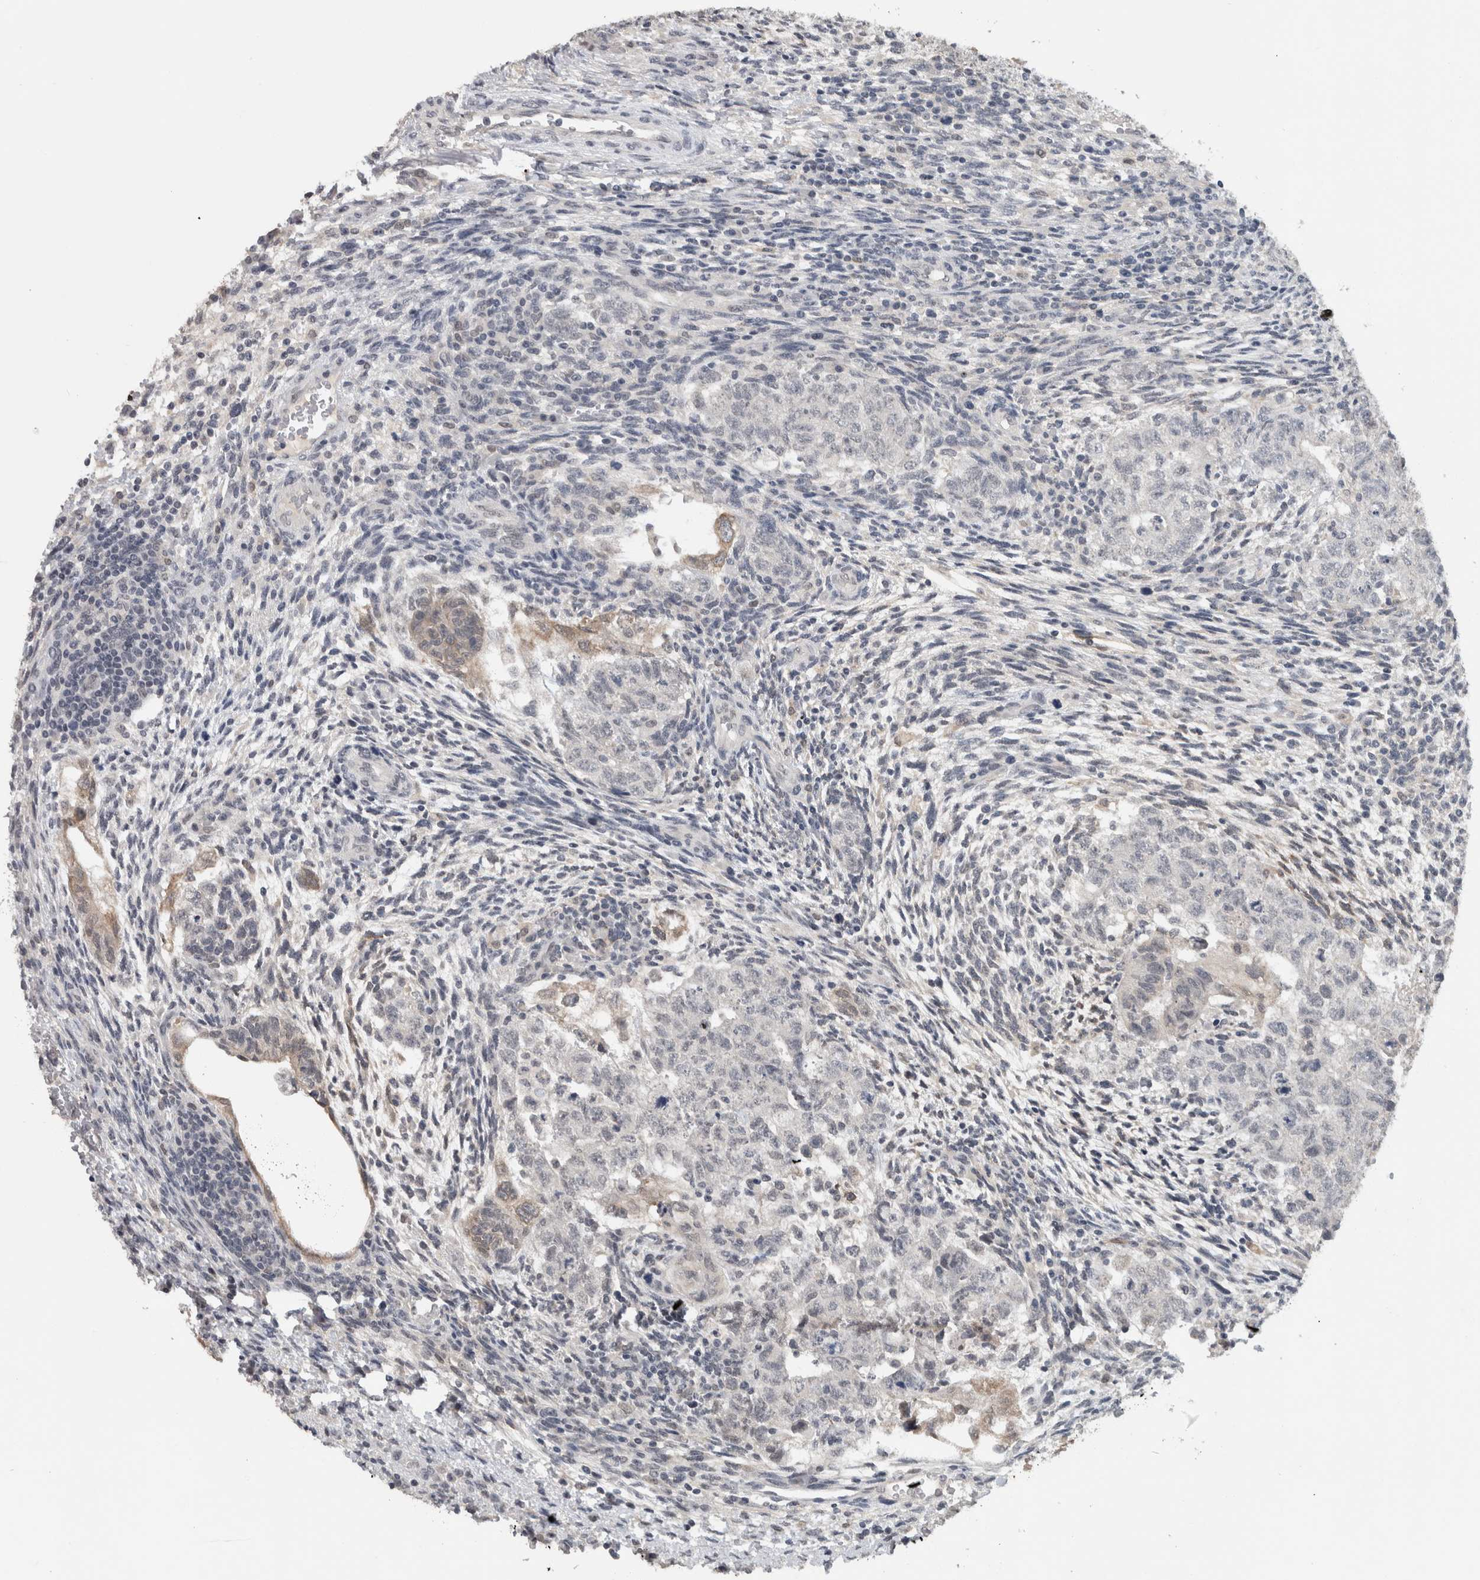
{"staining": {"intensity": "negative", "quantity": "none", "location": "none"}, "tissue": "testis cancer", "cell_type": "Tumor cells", "image_type": "cancer", "snomed": [{"axis": "morphology", "description": "Normal tissue, NOS"}, {"axis": "morphology", "description": "Carcinoma, Embryonal, NOS"}, {"axis": "topography", "description": "Testis"}], "caption": "Tumor cells are negative for protein expression in human testis cancer (embryonal carcinoma). (DAB immunohistochemistry (IHC), high magnification).", "gene": "PRXL2A", "patient": {"sex": "male", "age": 36}}